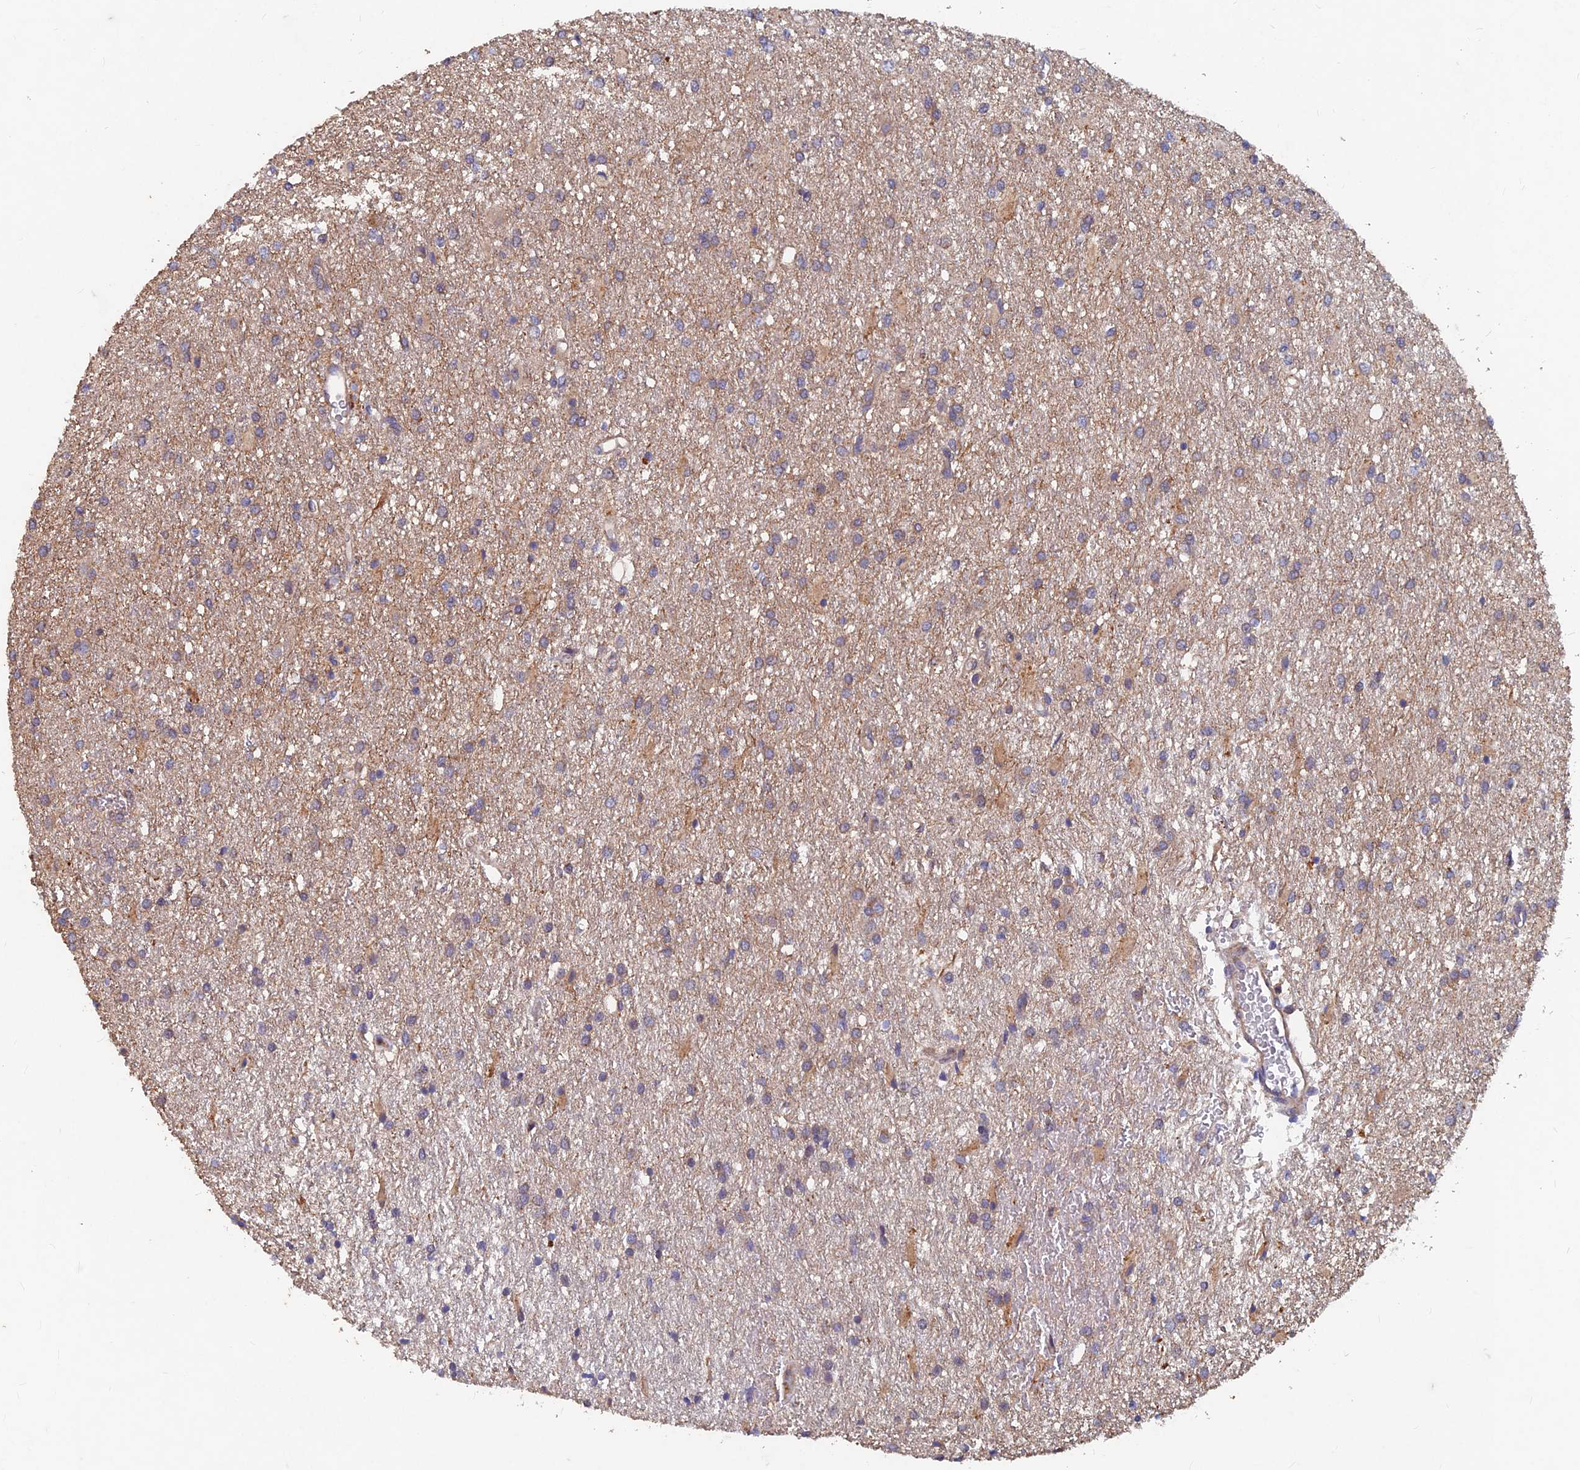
{"staining": {"intensity": "weak", "quantity": "<25%", "location": "cytoplasmic/membranous"}, "tissue": "glioma", "cell_type": "Tumor cells", "image_type": "cancer", "snomed": [{"axis": "morphology", "description": "Glioma, malignant, High grade"}, {"axis": "topography", "description": "Brain"}], "caption": "Tumor cells are negative for brown protein staining in malignant glioma (high-grade). The staining was performed using DAB to visualize the protein expression in brown, while the nuclei were stained in blue with hematoxylin (Magnification: 20x).", "gene": "NCAPG", "patient": {"sex": "female", "age": 50}}